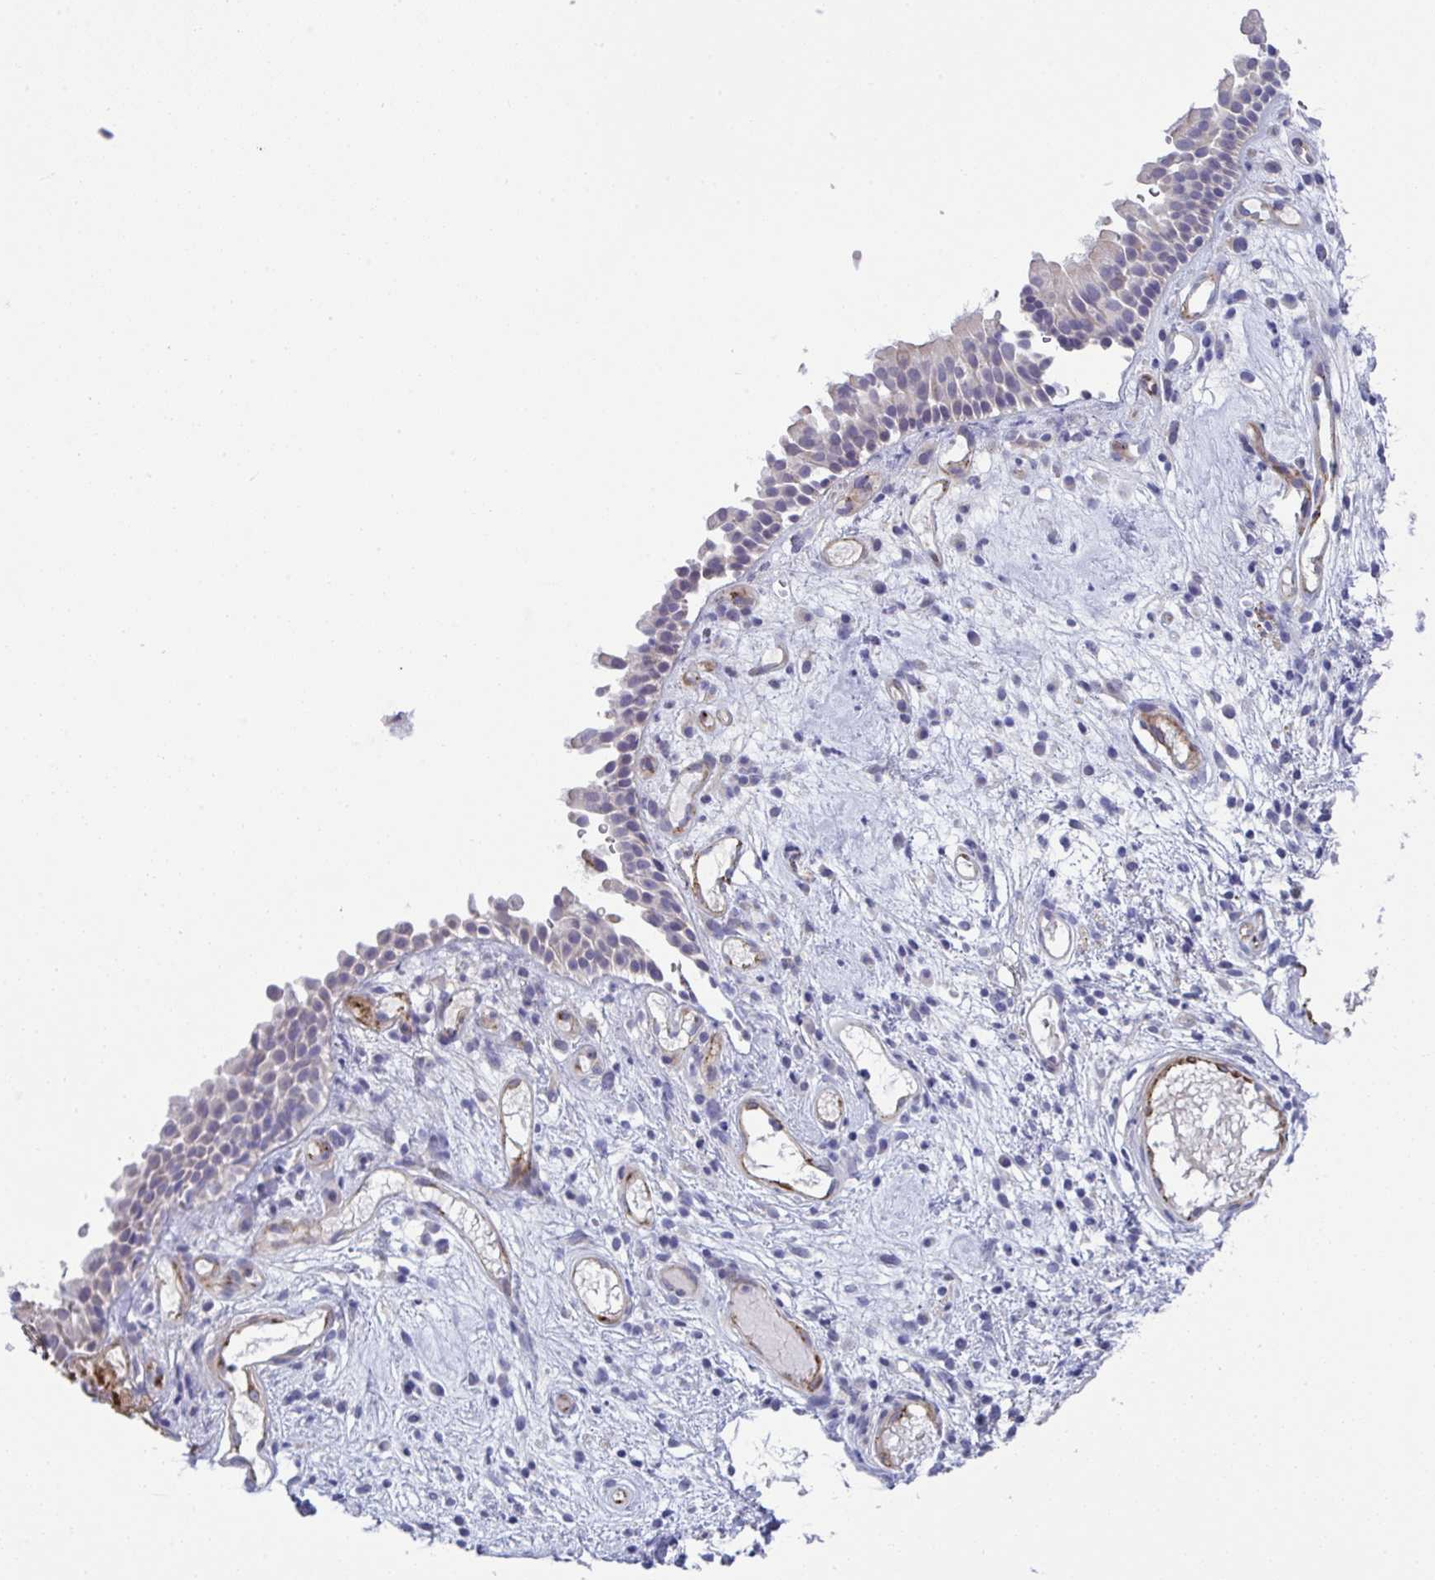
{"staining": {"intensity": "negative", "quantity": "none", "location": "none"}, "tissue": "nasopharynx", "cell_type": "Respiratory epithelial cells", "image_type": "normal", "snomed": [{"axis": "morphology", "description": "Normal tissue, NOS"}, {"axis": "morphology", "description": "Inflammation, NOS"}, {"axis": "topography", "description": "Nasopharynx"}], "caption": "This is an IHC image of unremarkable human nasopharynx. There is no expression in respiratory epithelial cells.", "gene": "TOR1AIP2", "patient": {"sex": "male", "age": 54}}